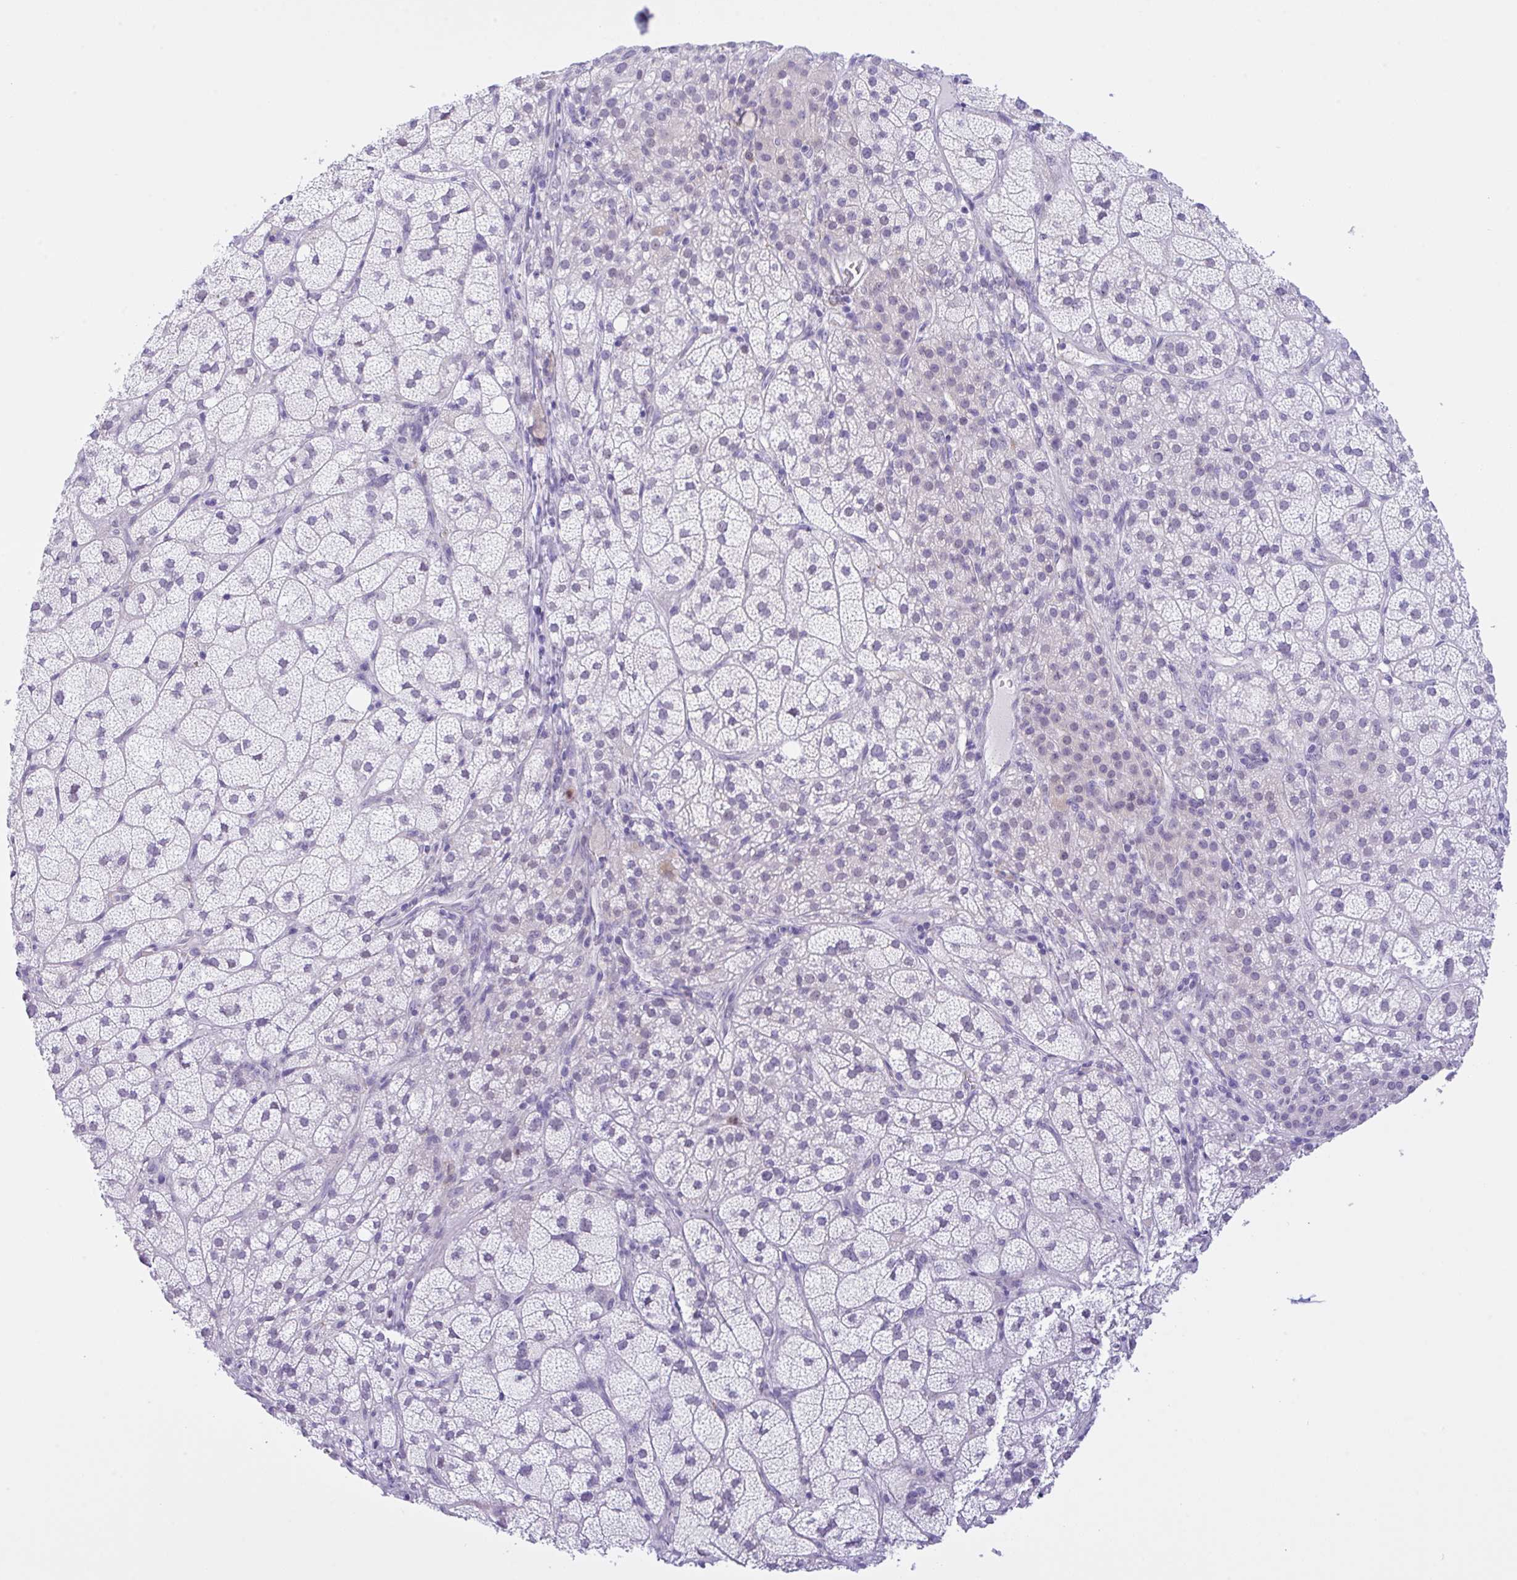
{"staining": {"intensity": "negative", "quantity": "none", "location": "none"}, "tissue": "adrenal gland", "cell_type": "Glandular cells", "image_type": "normal", "snomed": [{"axis": "morphology", "description": "Normal tissue, NOS"}, {"axis": "topography", "description": "Adrenal gland"}], "caption": "The immunohistochemistry (IHC) image has no significant positivity in glandular cells of adrenal gland.", "gene": "NCF1", "patient": {"sex": "female", "age": 60}}